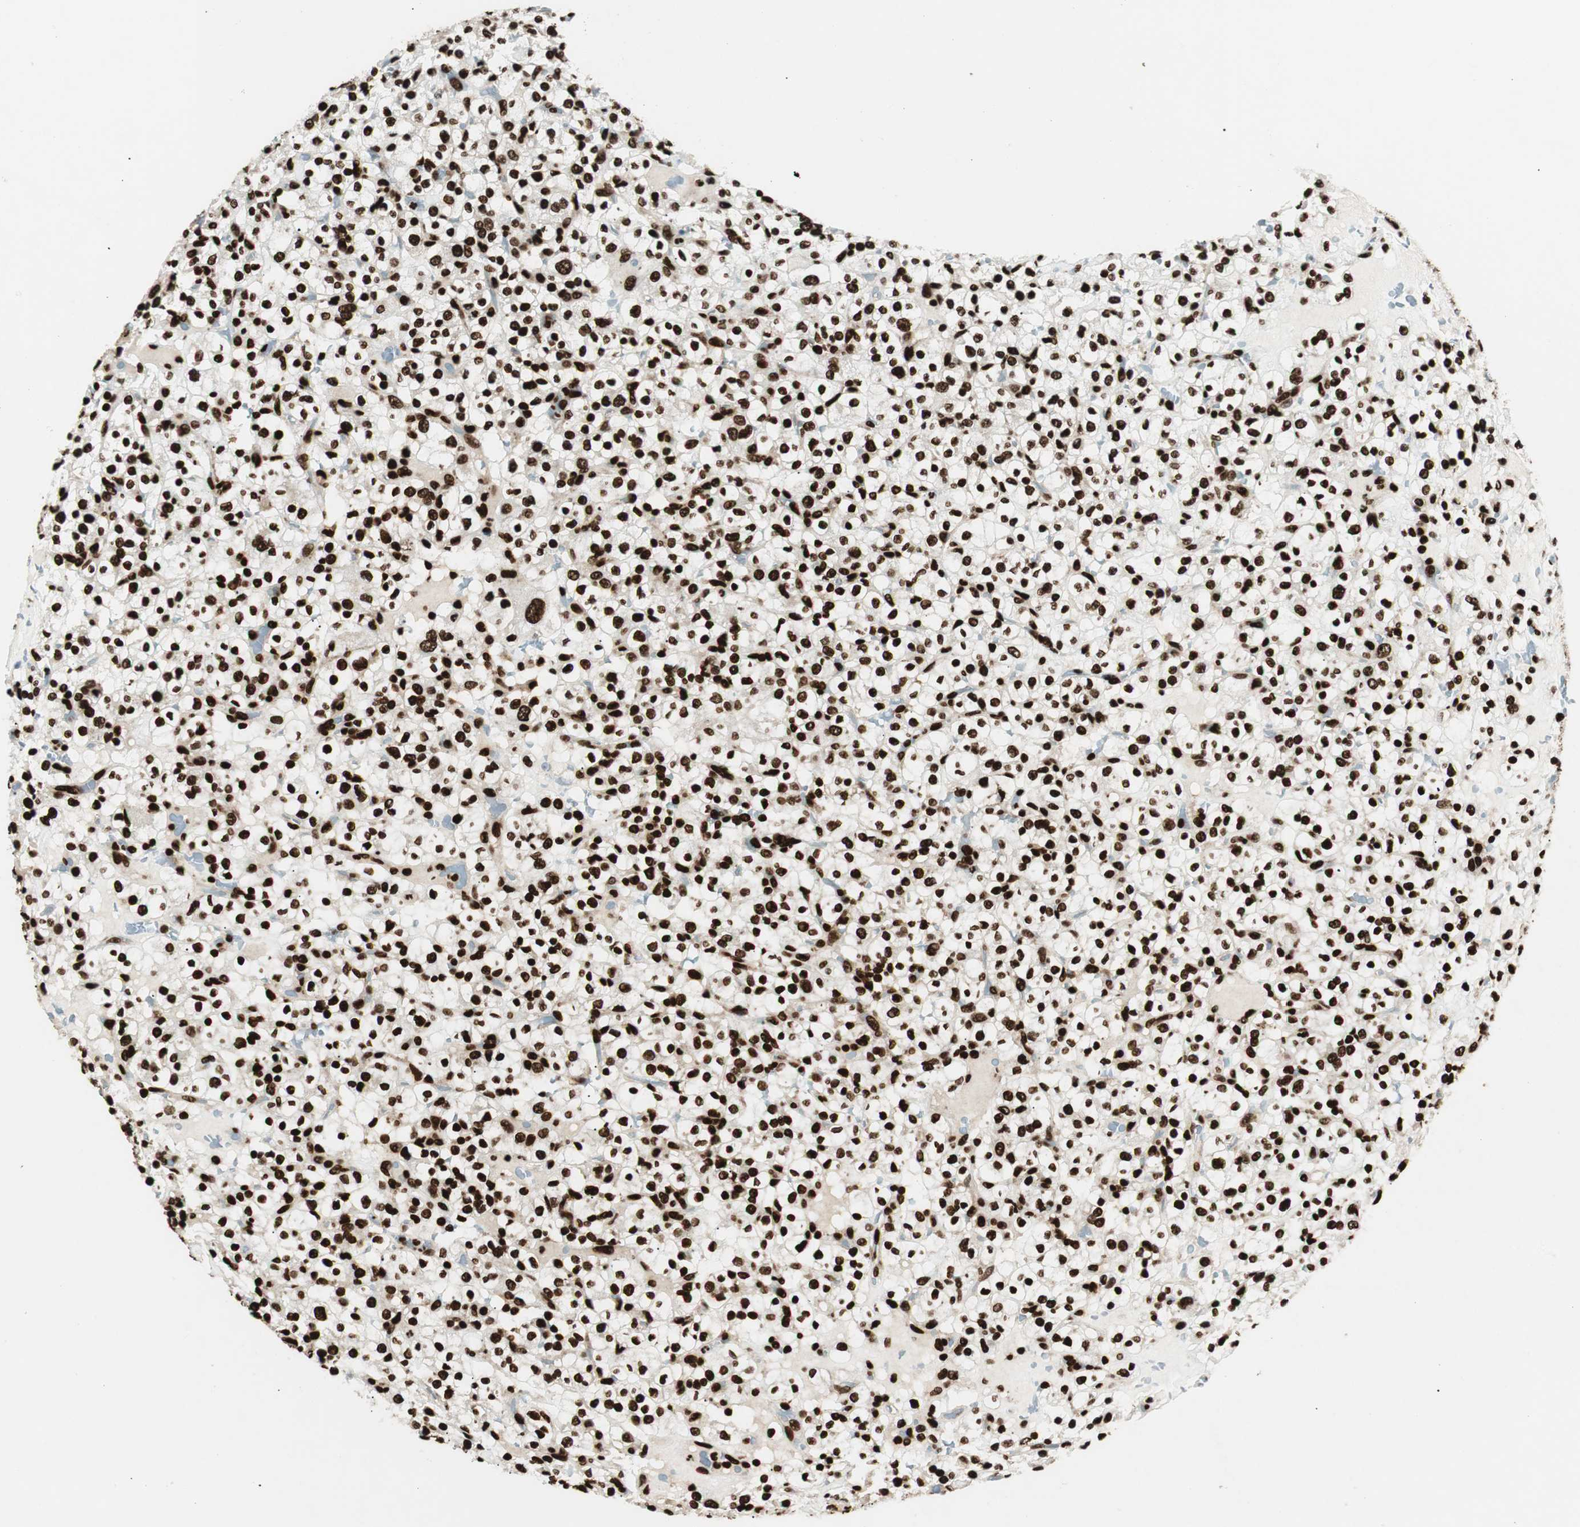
{"staining": {"intensity": "strong", "quantity": ">75%", "location": "nuclear"}, "tissue": "renal cancer", "cell_type": "Tumor cells", "image_type": "cancer", "snomed": [{"axis": "morphology", "description": "Normal tissue, NOS"}, {"axis": "morphology", "description": "Adenocarcinoma, NOS"}, {"axis": "topography", "description": "Kidney"}], "caption": "Immunohistochemistry of renal adenocarcinoma reveals high levels of strong nuclear expression in approximately >75% of tumor cells.", "gene": "EWSR1", "patient": {"sex": "female", "age": 72}}